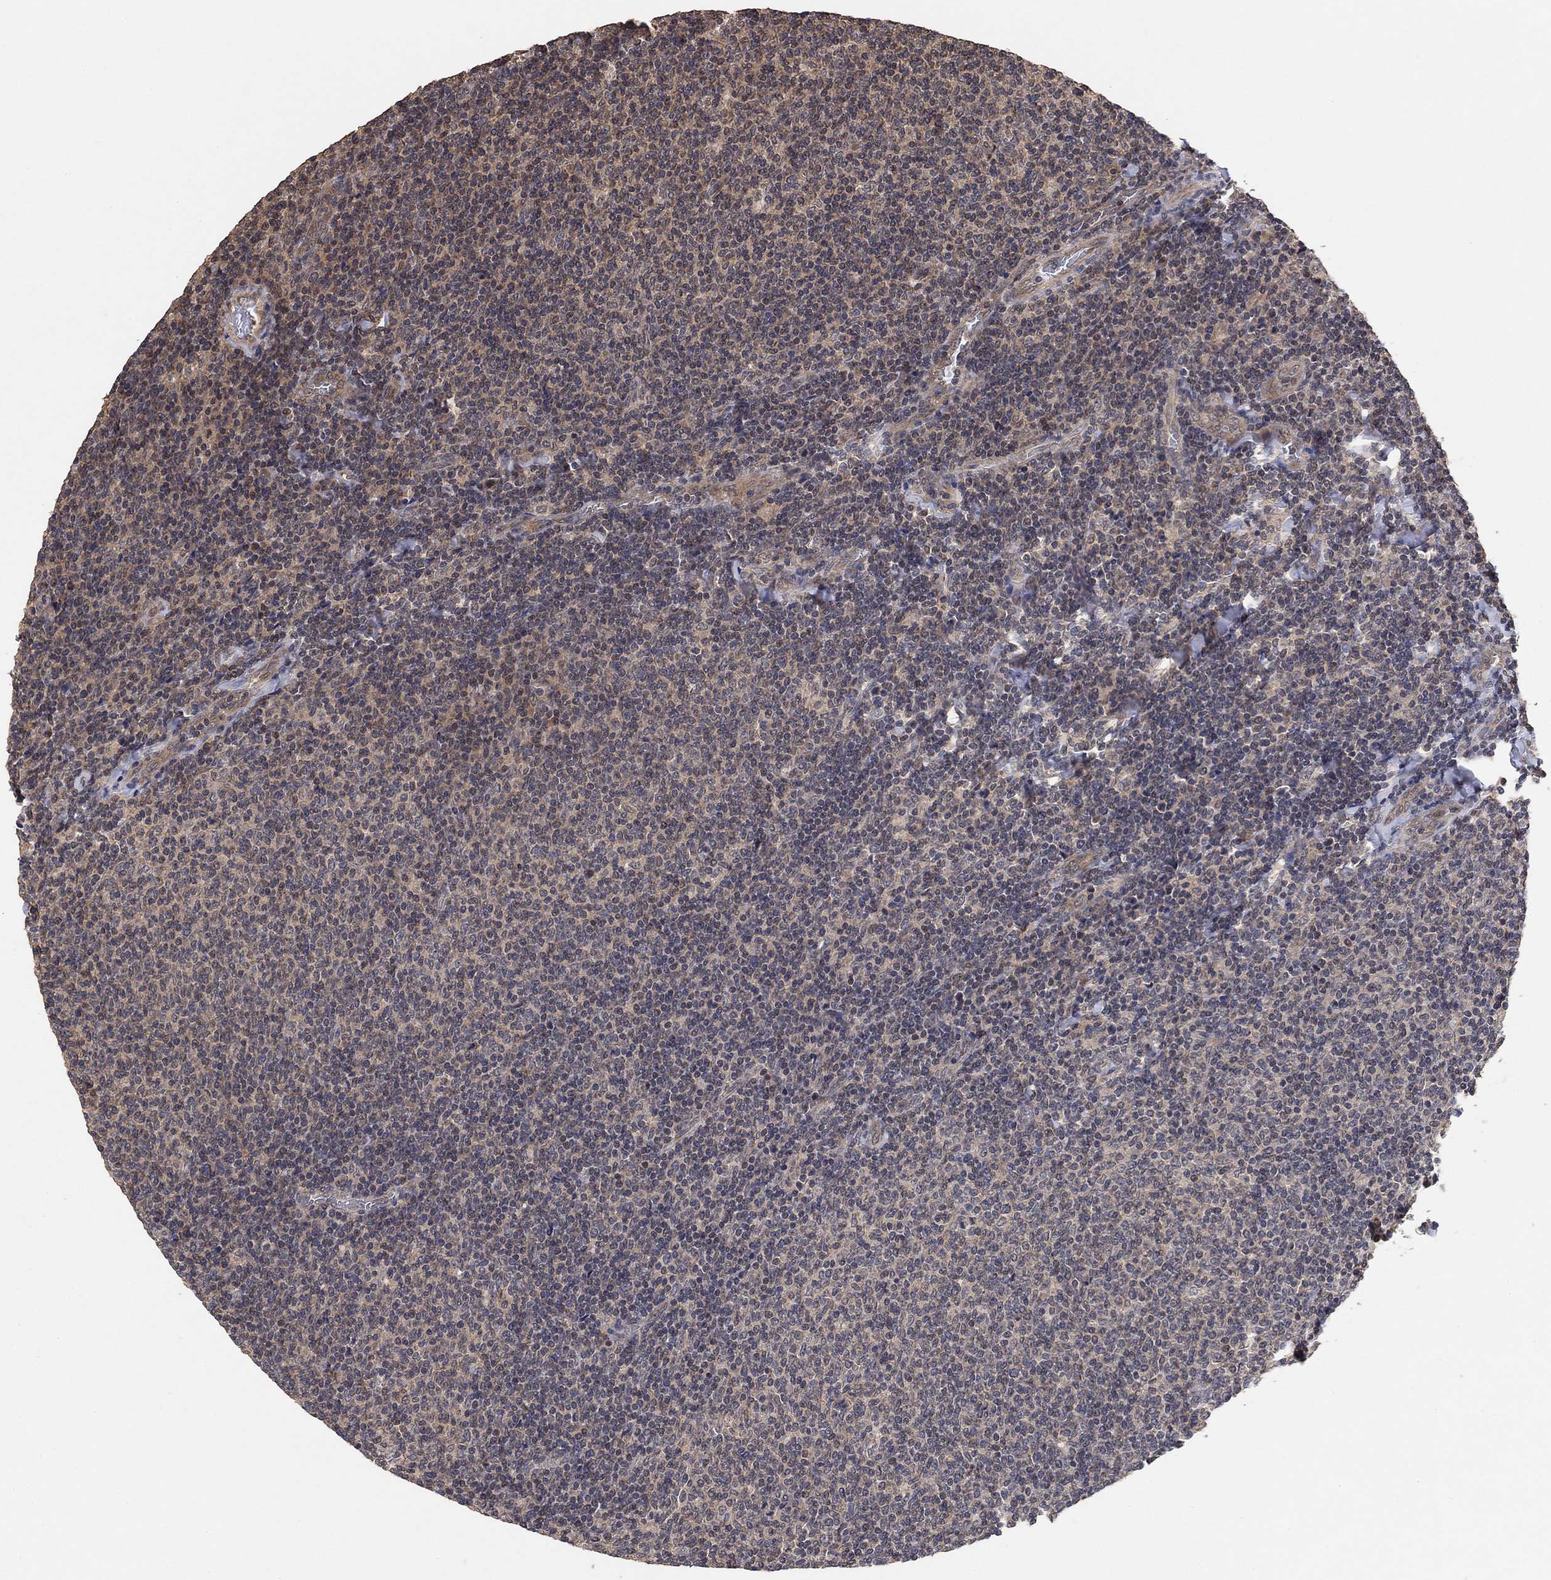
{"staining": {"intensity": "negative", "quantity": "none", "location": "none"}, "tissue": "lymphoma", "cell_type": "Tumor cells", "image_type": "cancer", "snomed": [{"axis": "morphology", "description": "Malignant lymphoma, non-Hodgkin's type, Low grade"}, {"axis": "topography", "description": "Lymph node"}], "caption": "The micrograph shows no staining of tumor cells in lymphoma.", "gene": "CCDC43", "patient": {"sex": "male", "age": 52}}